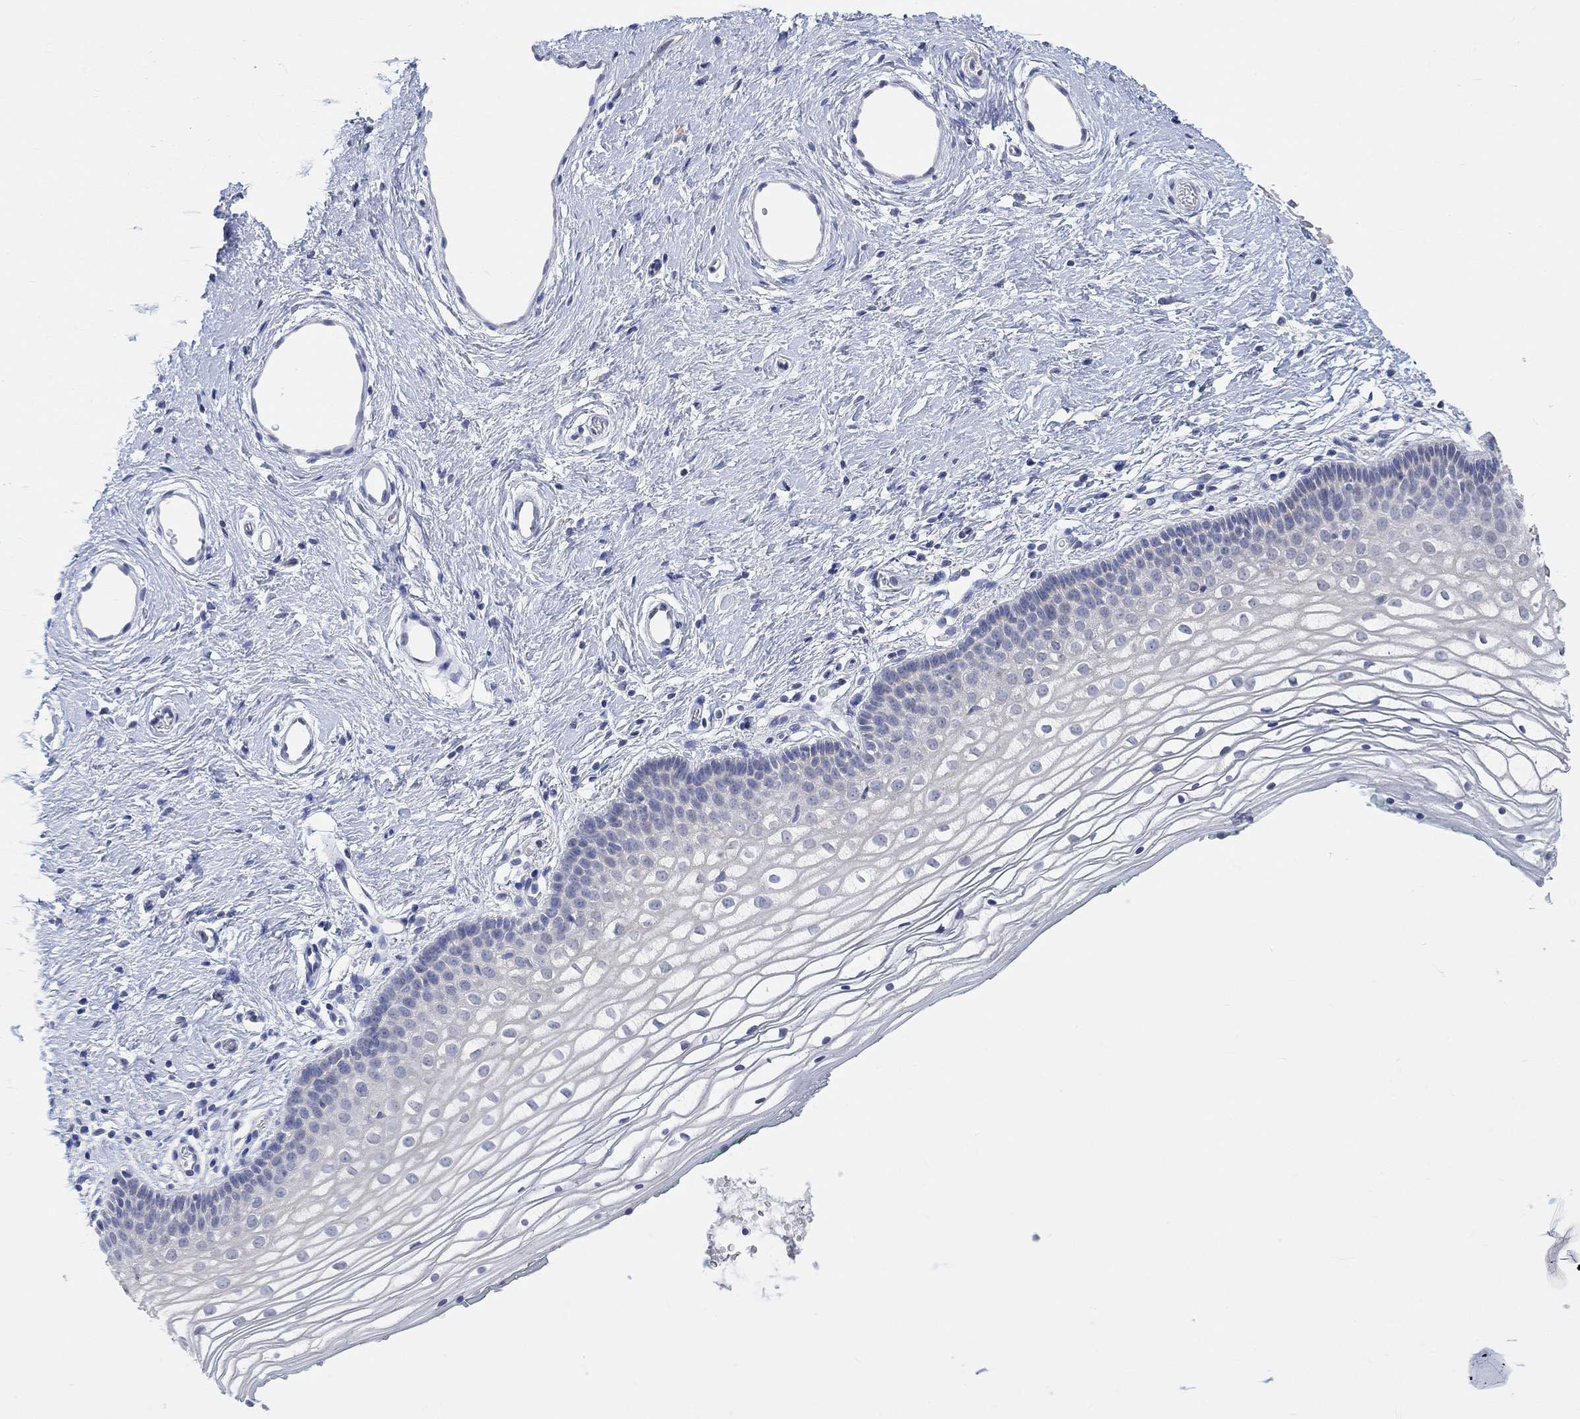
{"staining": {"intensity": "negative", "quantity": "none", "location": "none"}, "tissue": "vagina", "cell_type": "Squamous epithelial cells", "image_type": "normal", "snomed": [{"axis": "morphology", "description": "Normal tissue, NOS"}, {"axis": "topography", "description": "Vagina"}], "caption": "Squamous epithelial cells show no significant positivity in unremarkable vagina.", "gene": "NLRP14", "patient": {"sex": "female", "age": 36}}